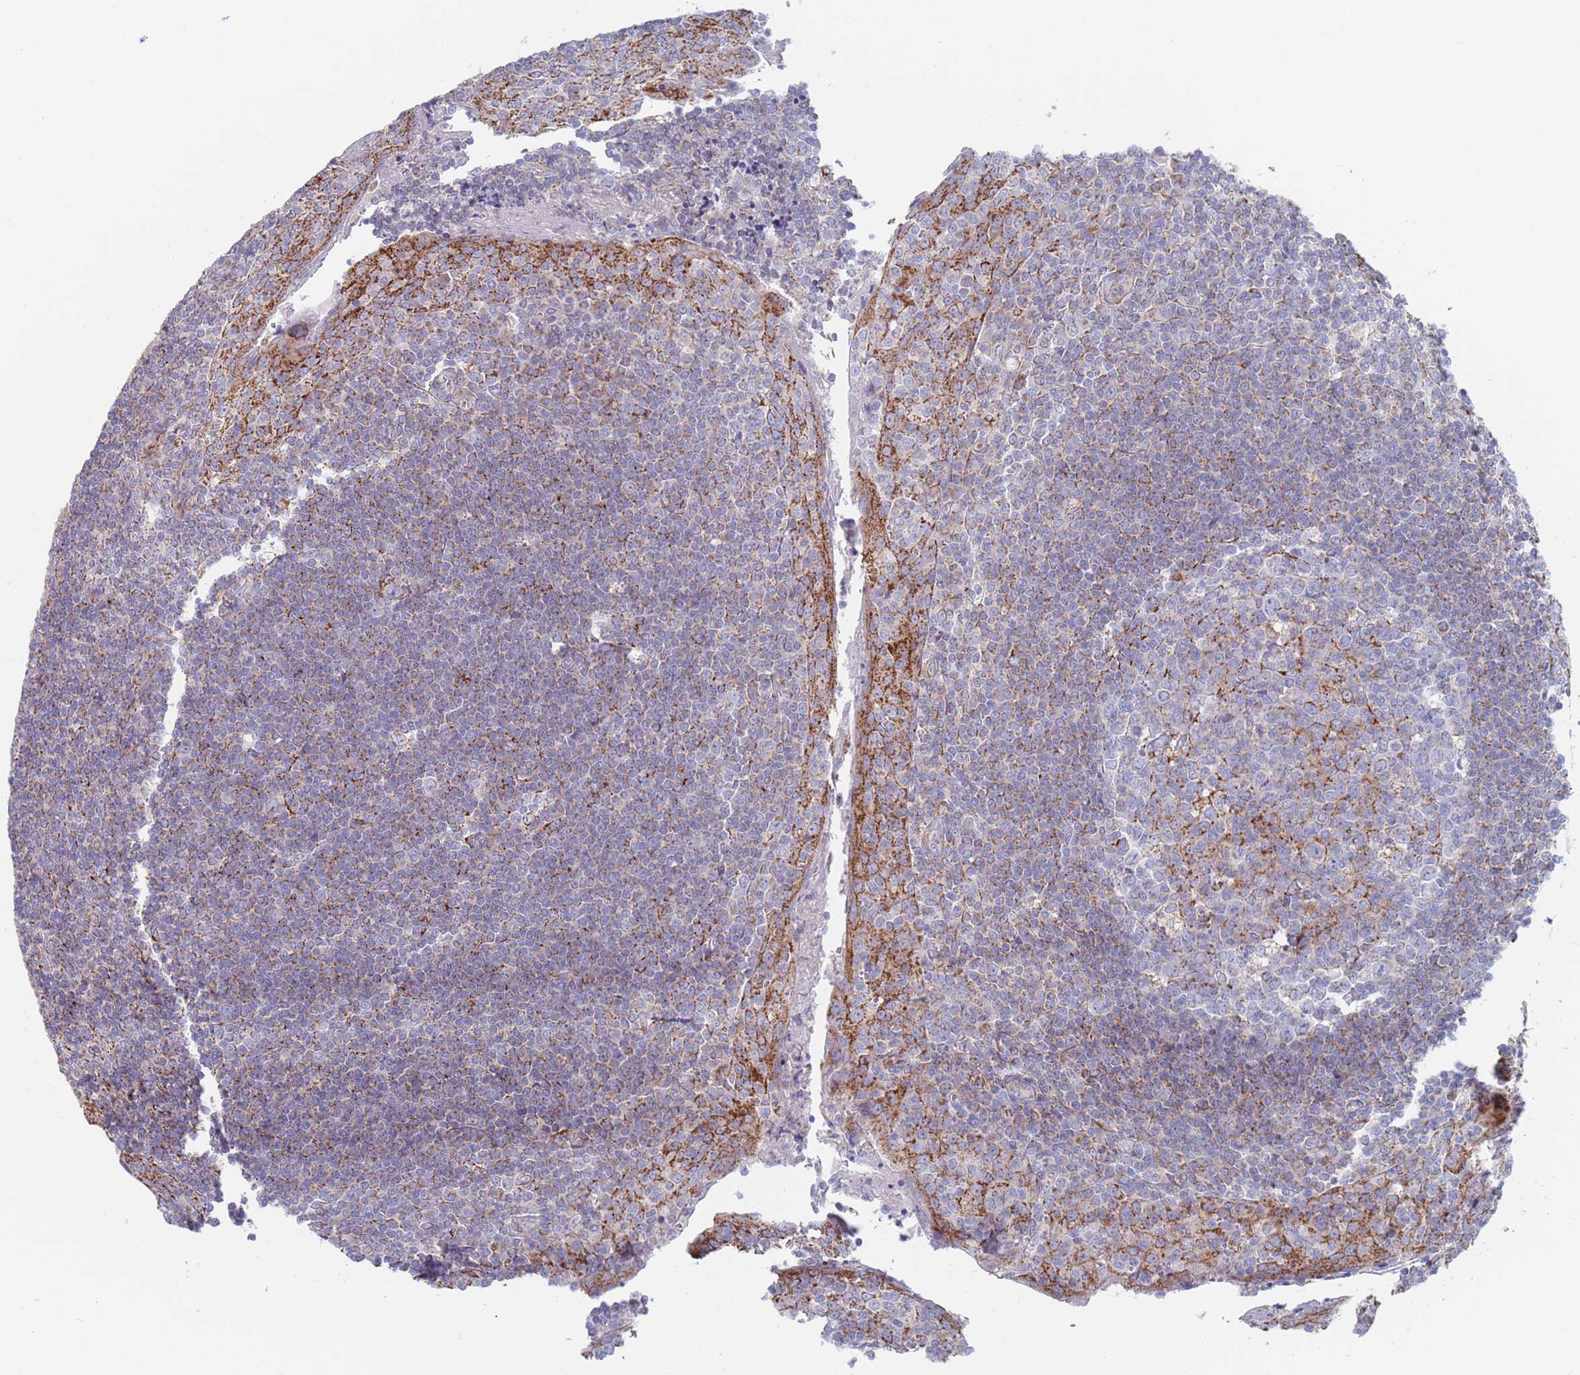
{"staining": {"intensity": "negative", "quantity": "none", "location": "none"}, "tissue": "tonsil", "cell_type": "Germinal center cells", "image_type": "normal", "snomed": [{"axis": "morphology", "description": "Normal tissue, NOS"}, {"axis": "topography", "description": "Tonsil"}], "caption": "Image shows no protein staining in germinal center cells of normal tonsil.", "gene": "CHCHD6", "patient": {"sex": "male", "age": 27}}